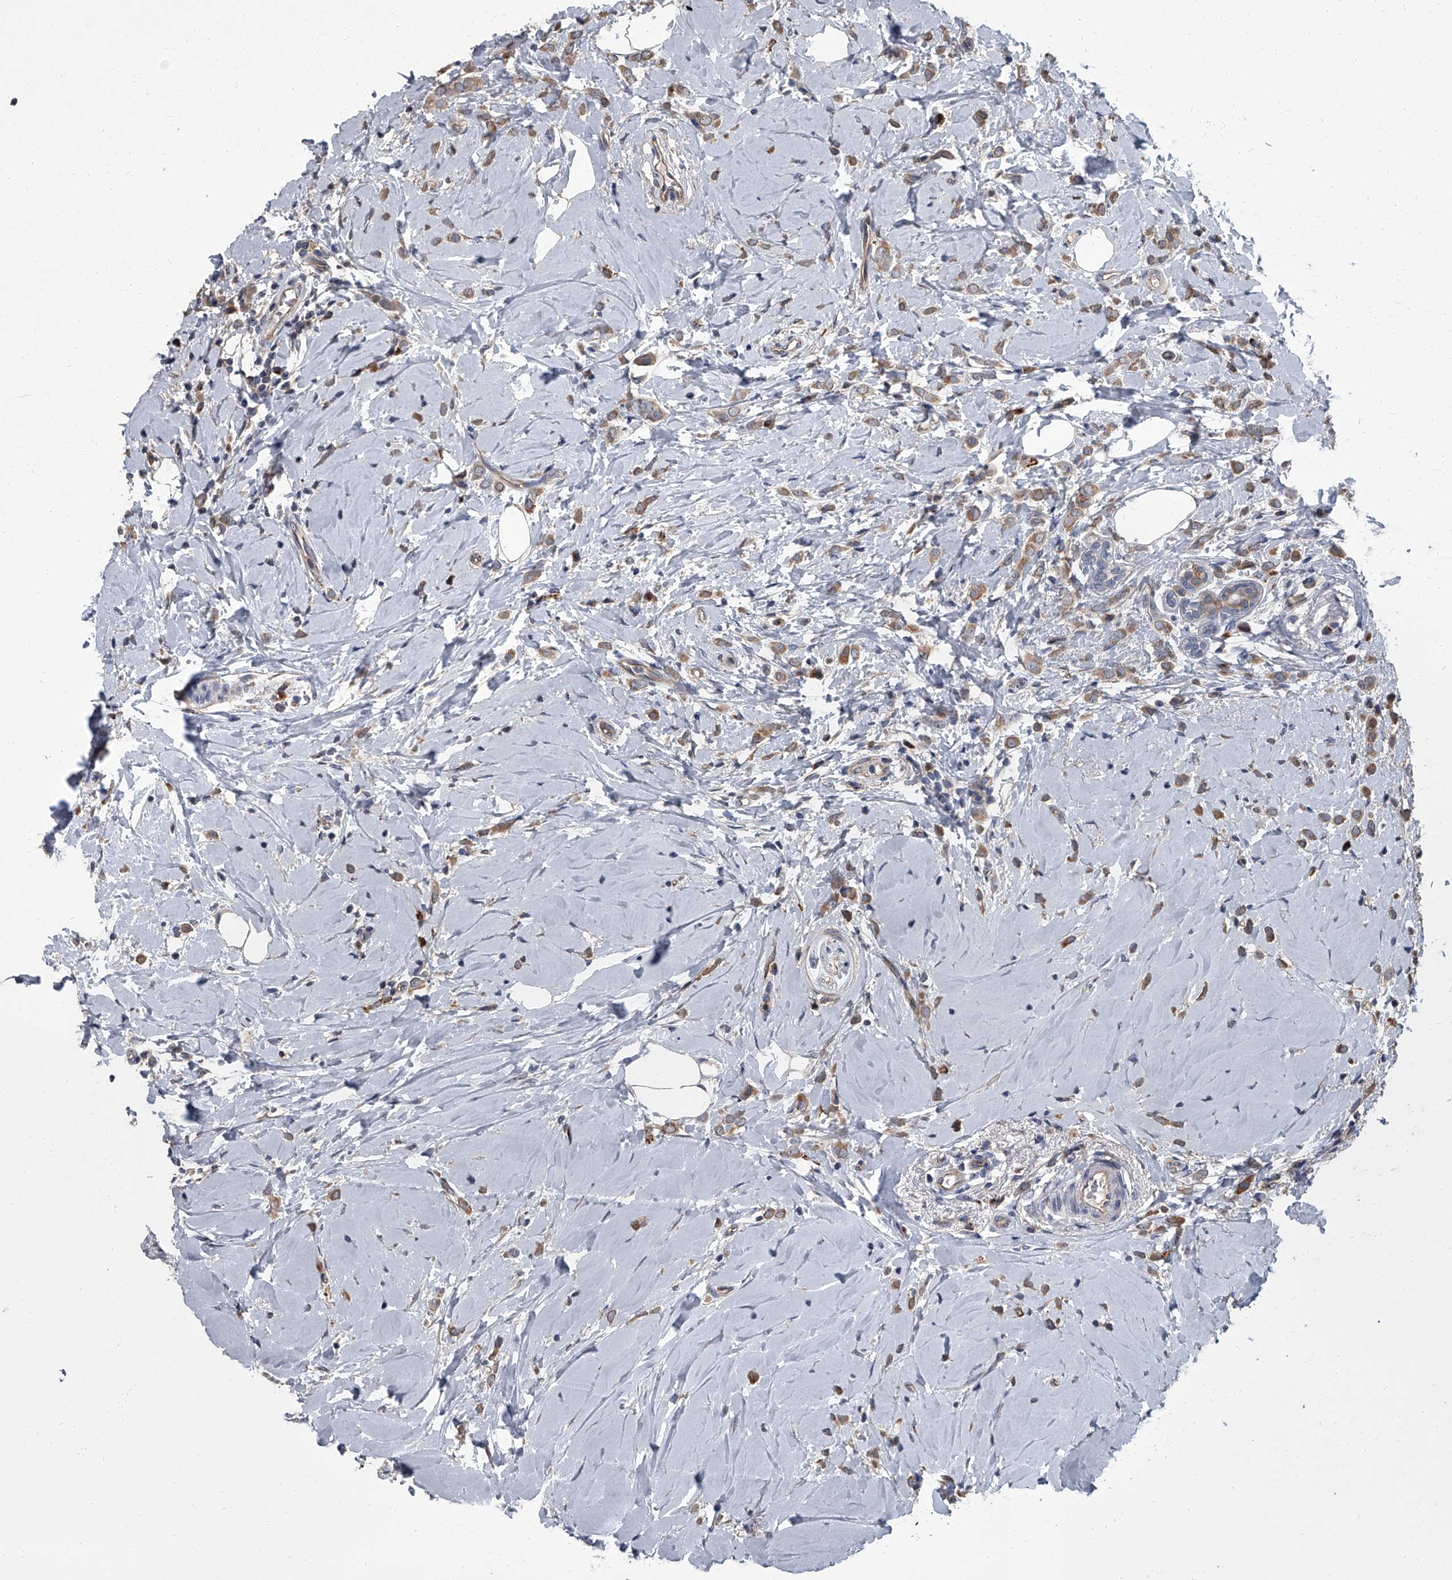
{"staining": {"intensity": "moderate", "quantity": ">75%", "location": "cytoplasmic/membranous"}, "tissue": "breast cancer", "cell_type": "Tumor cells", "image_type": "cancer", "snomed": [{"axis": "morphology", "description": "Lobular carcinoma"}, {"axis": "topography", "description": "Breast"}], "caption": "Protein expression analysis of breast cancer demonstrates moderate cytoplasmic/membranous positivity in approximately >75% of tumor cells.", "gene": "SIRT4", "patient": {"sex": "female", "age": 47}}